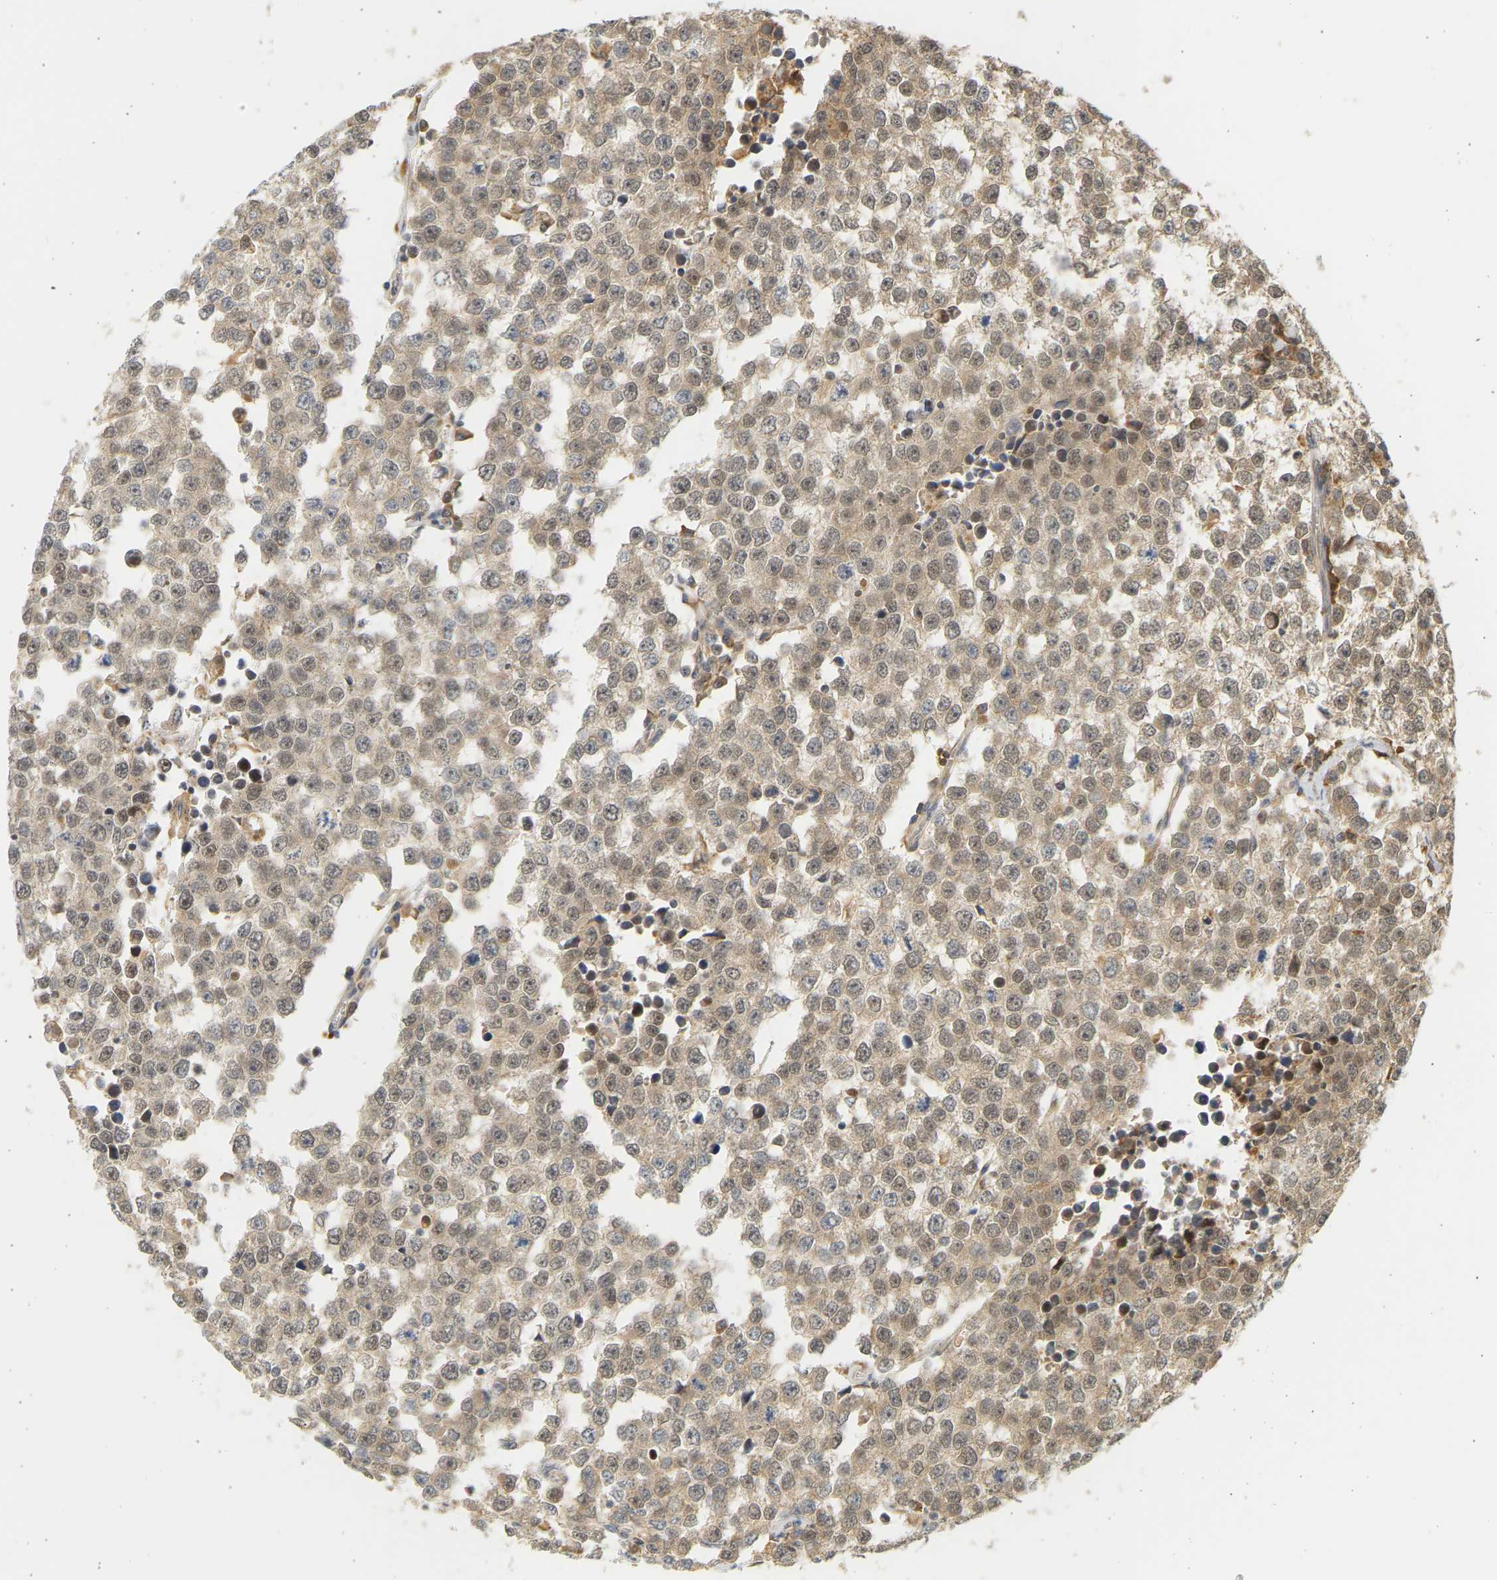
{"staining": {"intensity": "weak", "quantity": ">75%", "location": "cytoplasmic/membranous,nuclear"}, "tissue": "testis cancer", "cell_type": "Tumor cells", "image_type": "cancer", "snomed": [{"axis": "morphology", "description": "Seminoma, NOS"}, {"axis": "morphology", "description": "Carcinoma, Embryonal, NOS"}, {"axis": "topography", "description": "Testis"}], "caption": "Protein analysis of testis embryonal carcinoma tissue displays weak cytoplasmic/membranous and nuclear positivity in approximately >75% of tumor cells. Immunohistochemistry stains the protein in brown and the nuclei are stained blue.", "gene": "B4GALT6", "patient": {"sex": "male", "age": 52}}